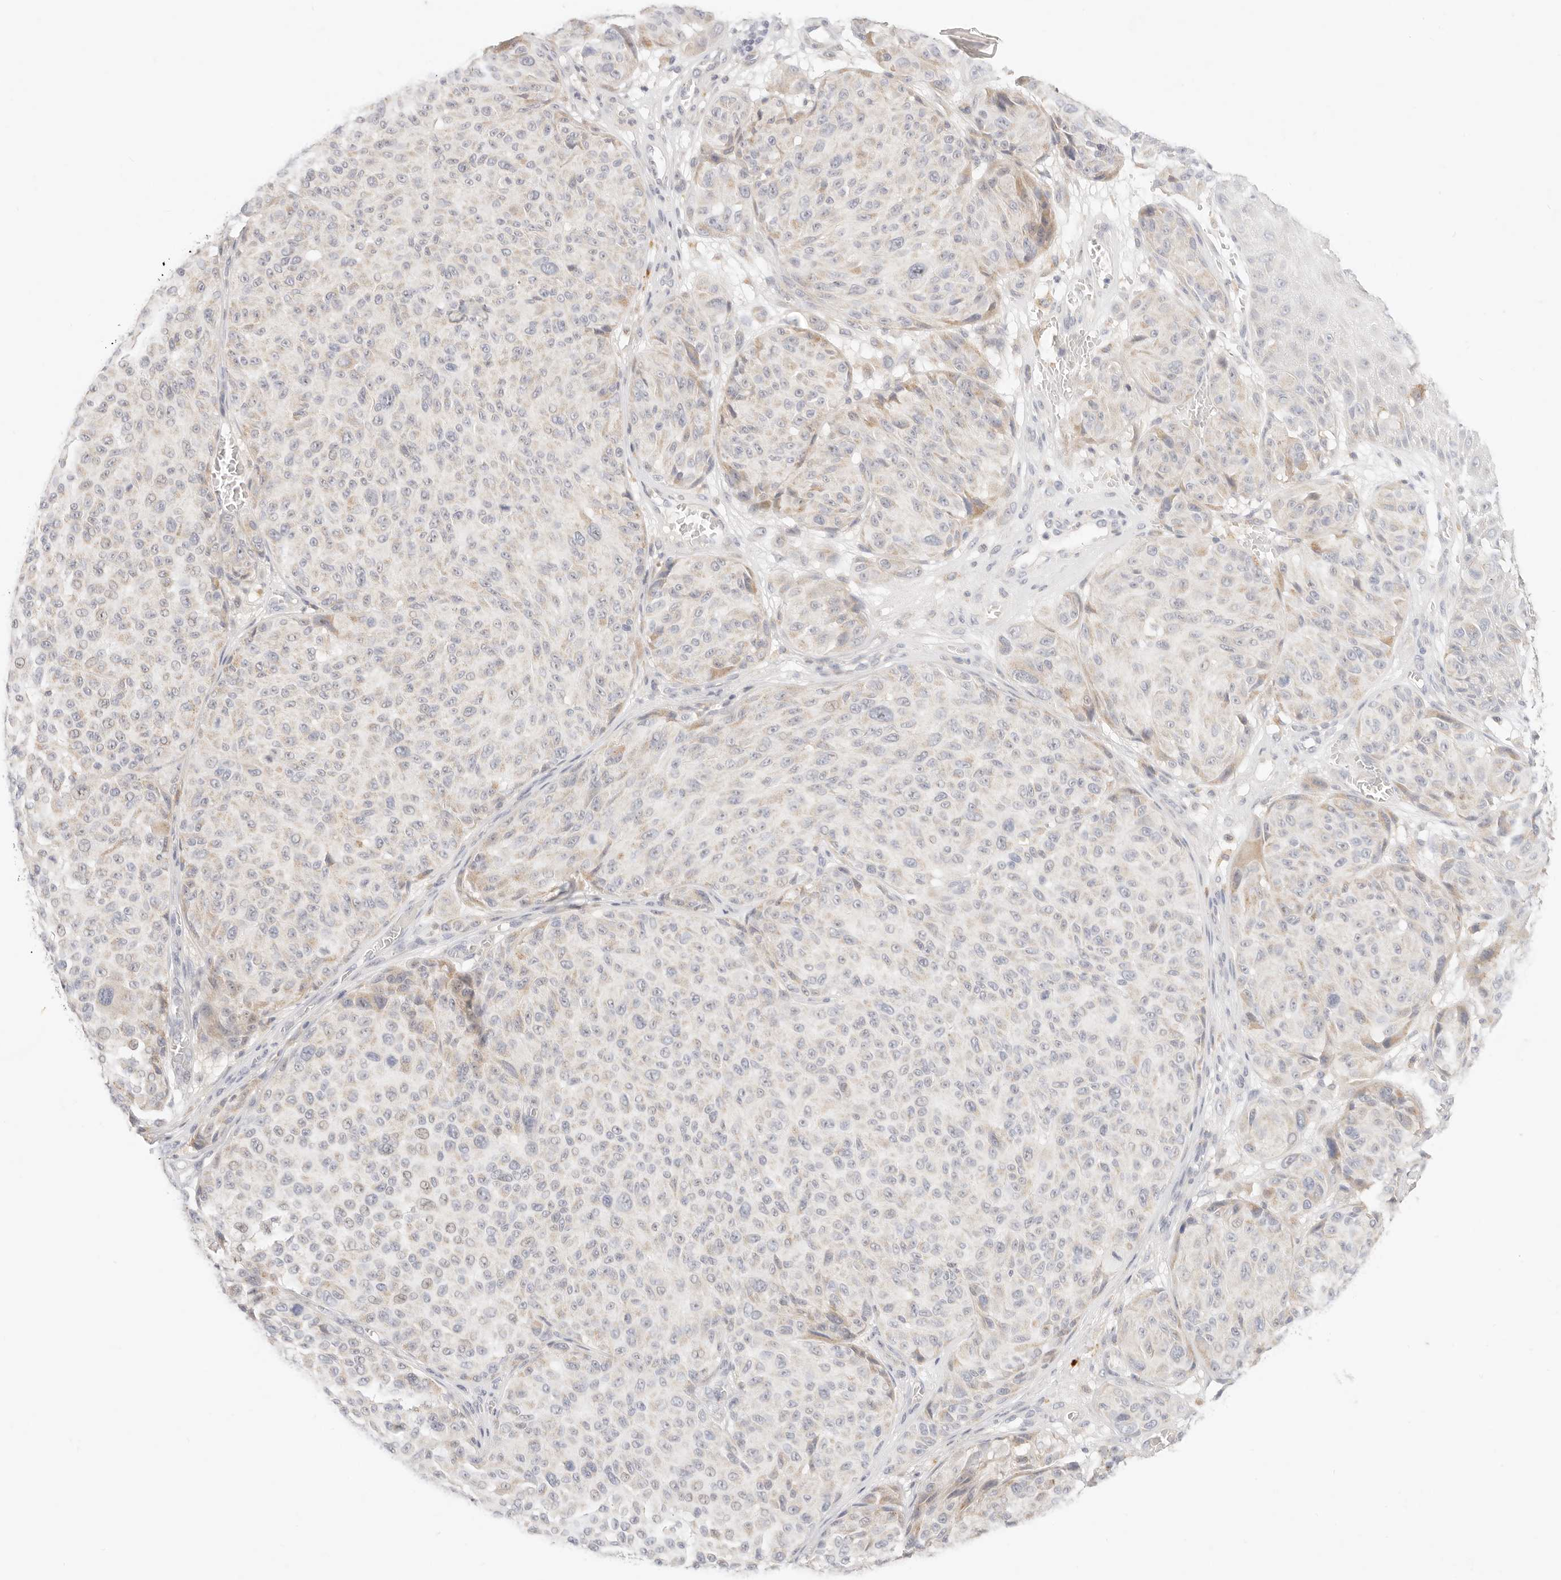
{"staining": {"intensity": "negative", "quantity": "none", "location": "none"}, "tissue": "melanoma", "cell_type": "Tumor cells", "image_type": "cancer", "snomed": [{"axis": "morphology", "description": "Malignant melanoma, NOS"}, {"axis": "topography", "description": "Skin"}], "caption": "Immunohistochemistry (IHC) image of neoplastic tissue: human melanoma stained with DAB (3,3'-diaminobenzidine) exhibits no significant protein staining in tumor cells.", "gene": "ACOX1", "patient": {"sex": "male", "age": 83}}